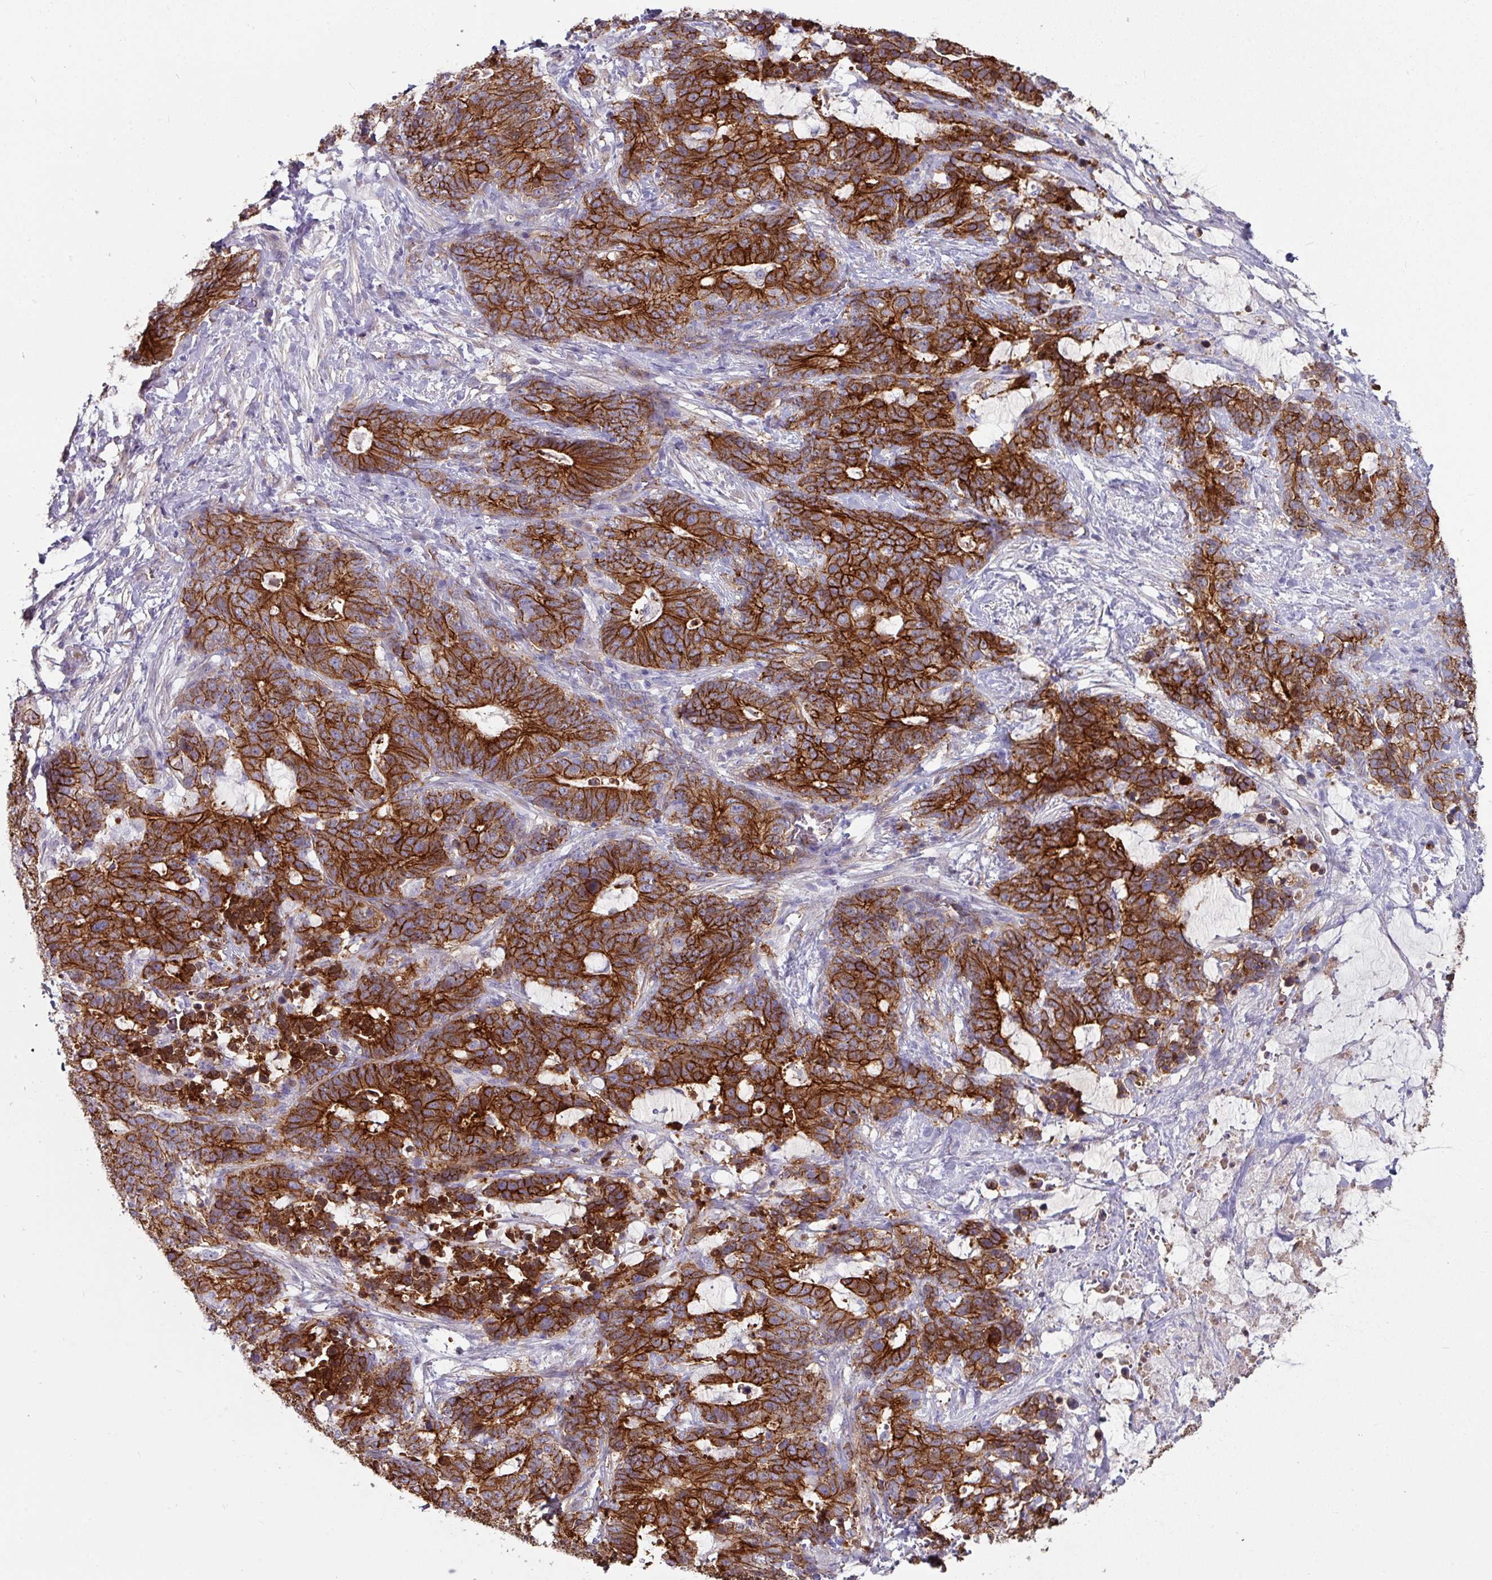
{"staining": {"intensity": "strong", "quantity": ">75%", "location": "cytoplasmic/membranous"}, "tissue": "stomach cancer", "cell_type": "Tumor cells", "image_type": "cancer", "snomed": [{"axis": "morphology", "description": "Normal tissue, NOS"}, {"axis": "morphology", "description": "Adenocarcinoma, NOS"}, {"axis": "topography", "description": "Stomach"}], "caption": "DAB immunohistochemical staining of stomach cancer demonstrates strong cytoplasmic/membranous protein positivity in approximately >75% of tumor cells. The staining is performed using DAB brown chromogen to label protein expression. The nuclei are counter-stained blue using hematoxylin.", "gene": "JUP", "patient": {"sex": "female", "age": 64}}